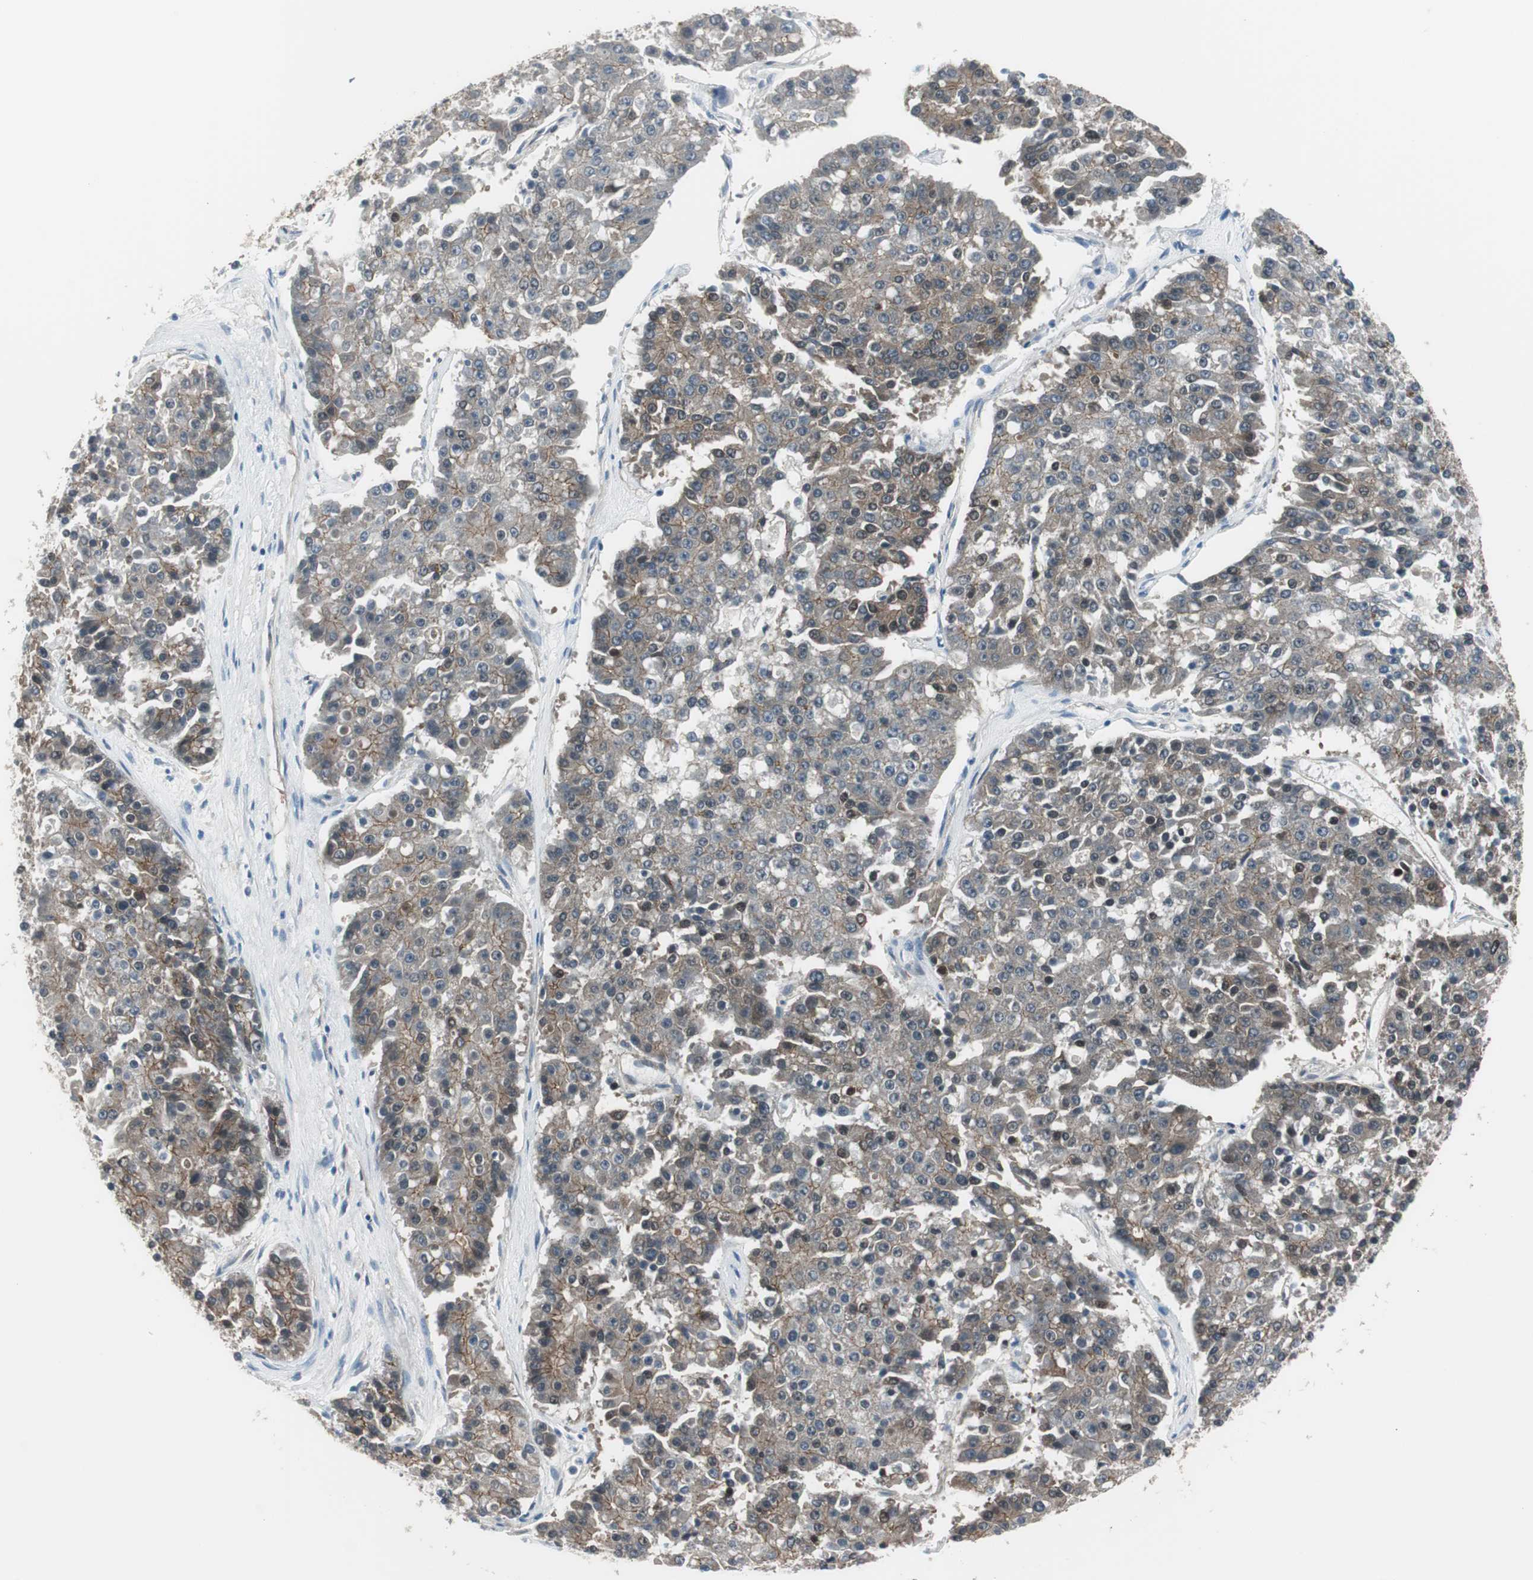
{"staining": {"intensity": "moderate", "quantity": ">75%", "location": "cytoplasmic/membranous"}, "tissue": "pancreatic cancer", "cell_type": "Tumor cells", "image_type": "cancer", "snomed": [{"axis": "morphology", "description": "Adenocarcinoma, NOS"}, {"axis": "topography", "description": "Pancreas"}], "caption": "Pancreatic adenocarcinoma stained for a protein (brown) exhibits moderate cytoplasmic/membranous positive staining in approximately >75% of tumor cells.", "gene": "STXBP4", "patient": {"sex": "male", "age": 50}}